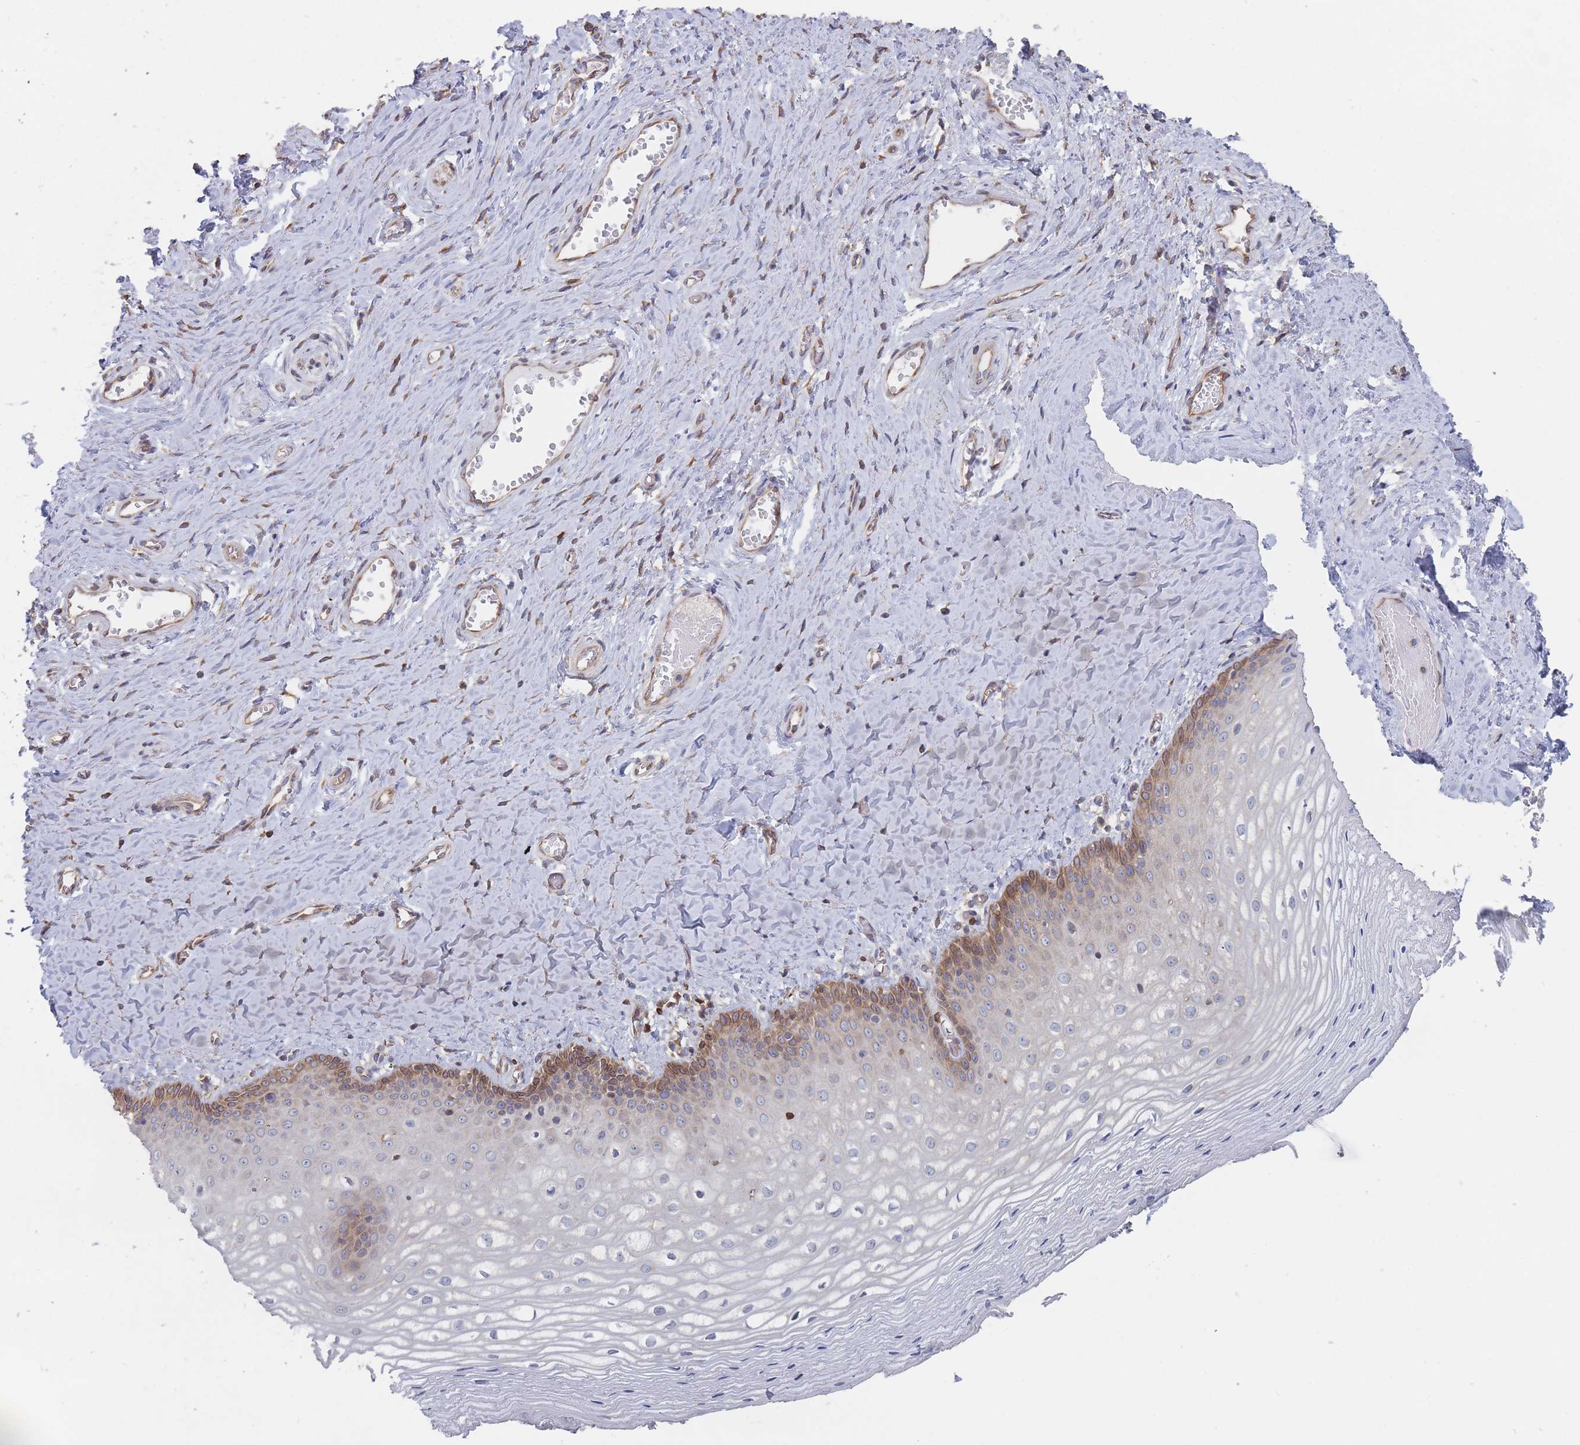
{"staining": {"intensity": "moderate", "quantity": "<25%", "location": "cytoplasmic/membranous"}, "tissue": "vagina", "cell_type": "Squamous epithelial cells", "image_type": "normal", "snomed": [{"axis": "morphology", "description": "Normal tissue, NOS"}, {"axis": "topography", "description": "Vagina"}], "caption": "Protein staining of normal vagina reveals moderate cytoplasmic/membranous positivity in about <25% of squamous epithelial cells. Nuclei are stained in blue.", "gene": "KDSR", "patient": {"sex": "female", "age": 65}}